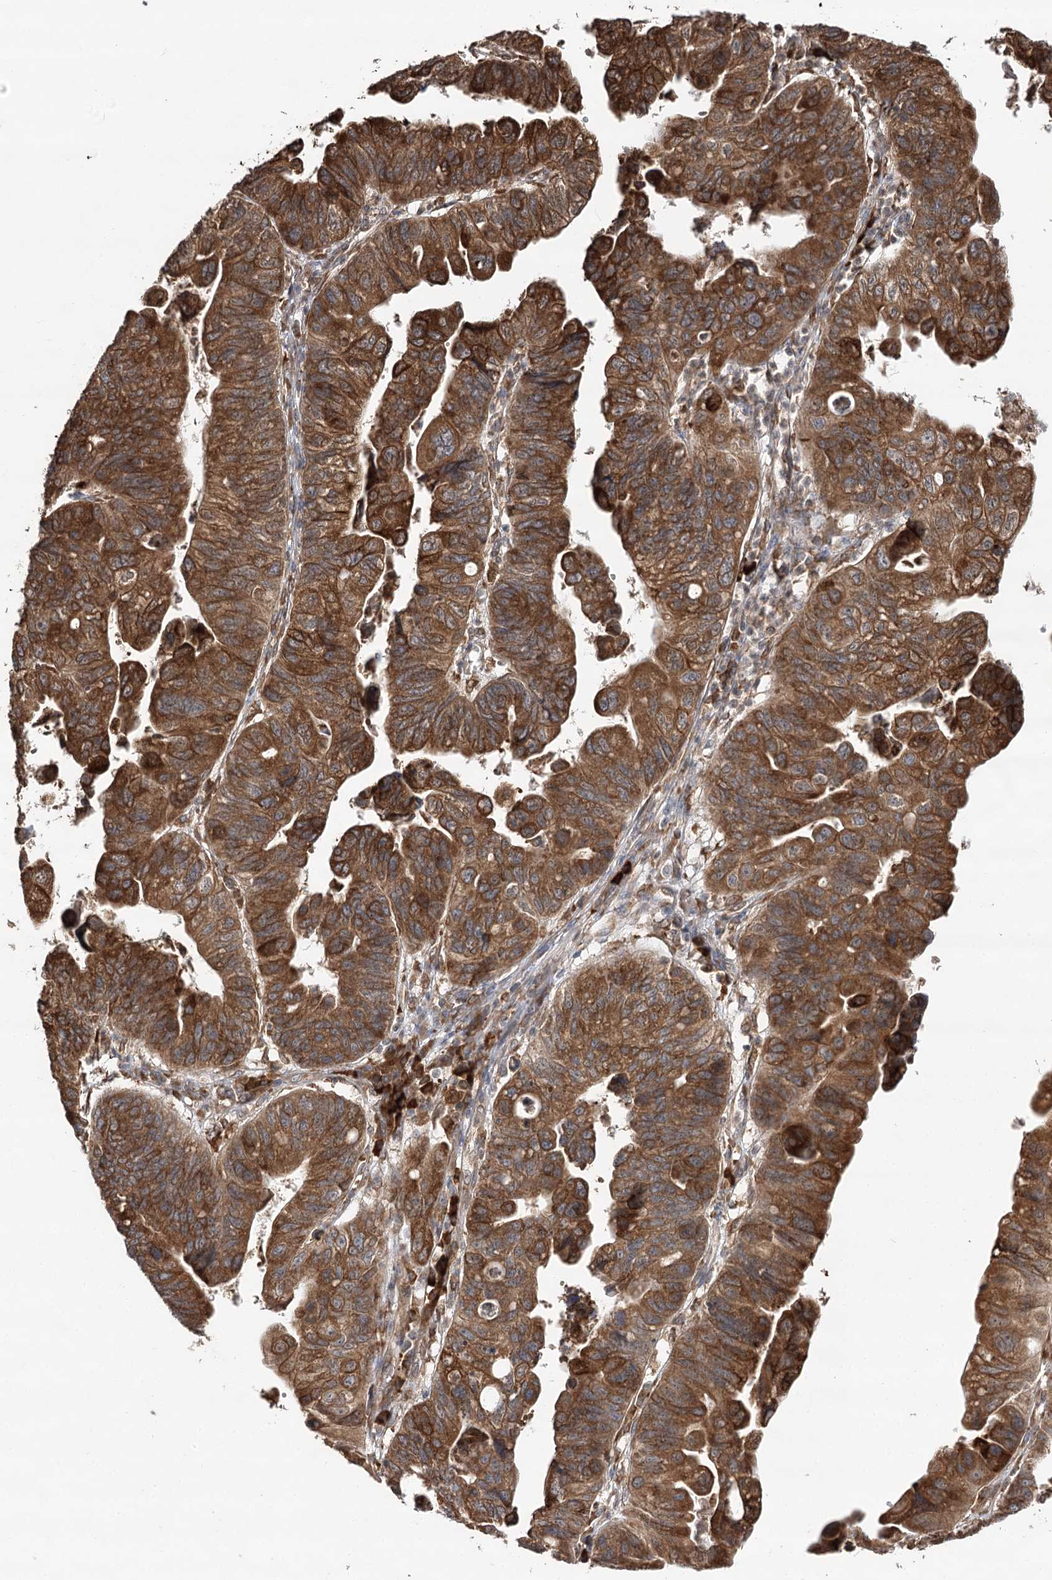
{"staining": {"intensity": "strong", "quantity": ">75%", "location": "cytoplasmic/membranous"}, "tissue": "stomach cancer", "cell_type": "Tumor cells", "image_type": "cancer", "snomed": [{"axis": "morphology", "description": "Adenocarcinoma, NOS"}, {"axis": "topography", "description": "Stomach"}], "caption": "Immunohistochemical staining of stomach cancer (adenocarcinoma) displays high levels of strong cytoplasmic/membranous staining in about >75% of tumor cells.", "gene": "DNAJB14", "patient": {"sex": "male", "age": 59}}